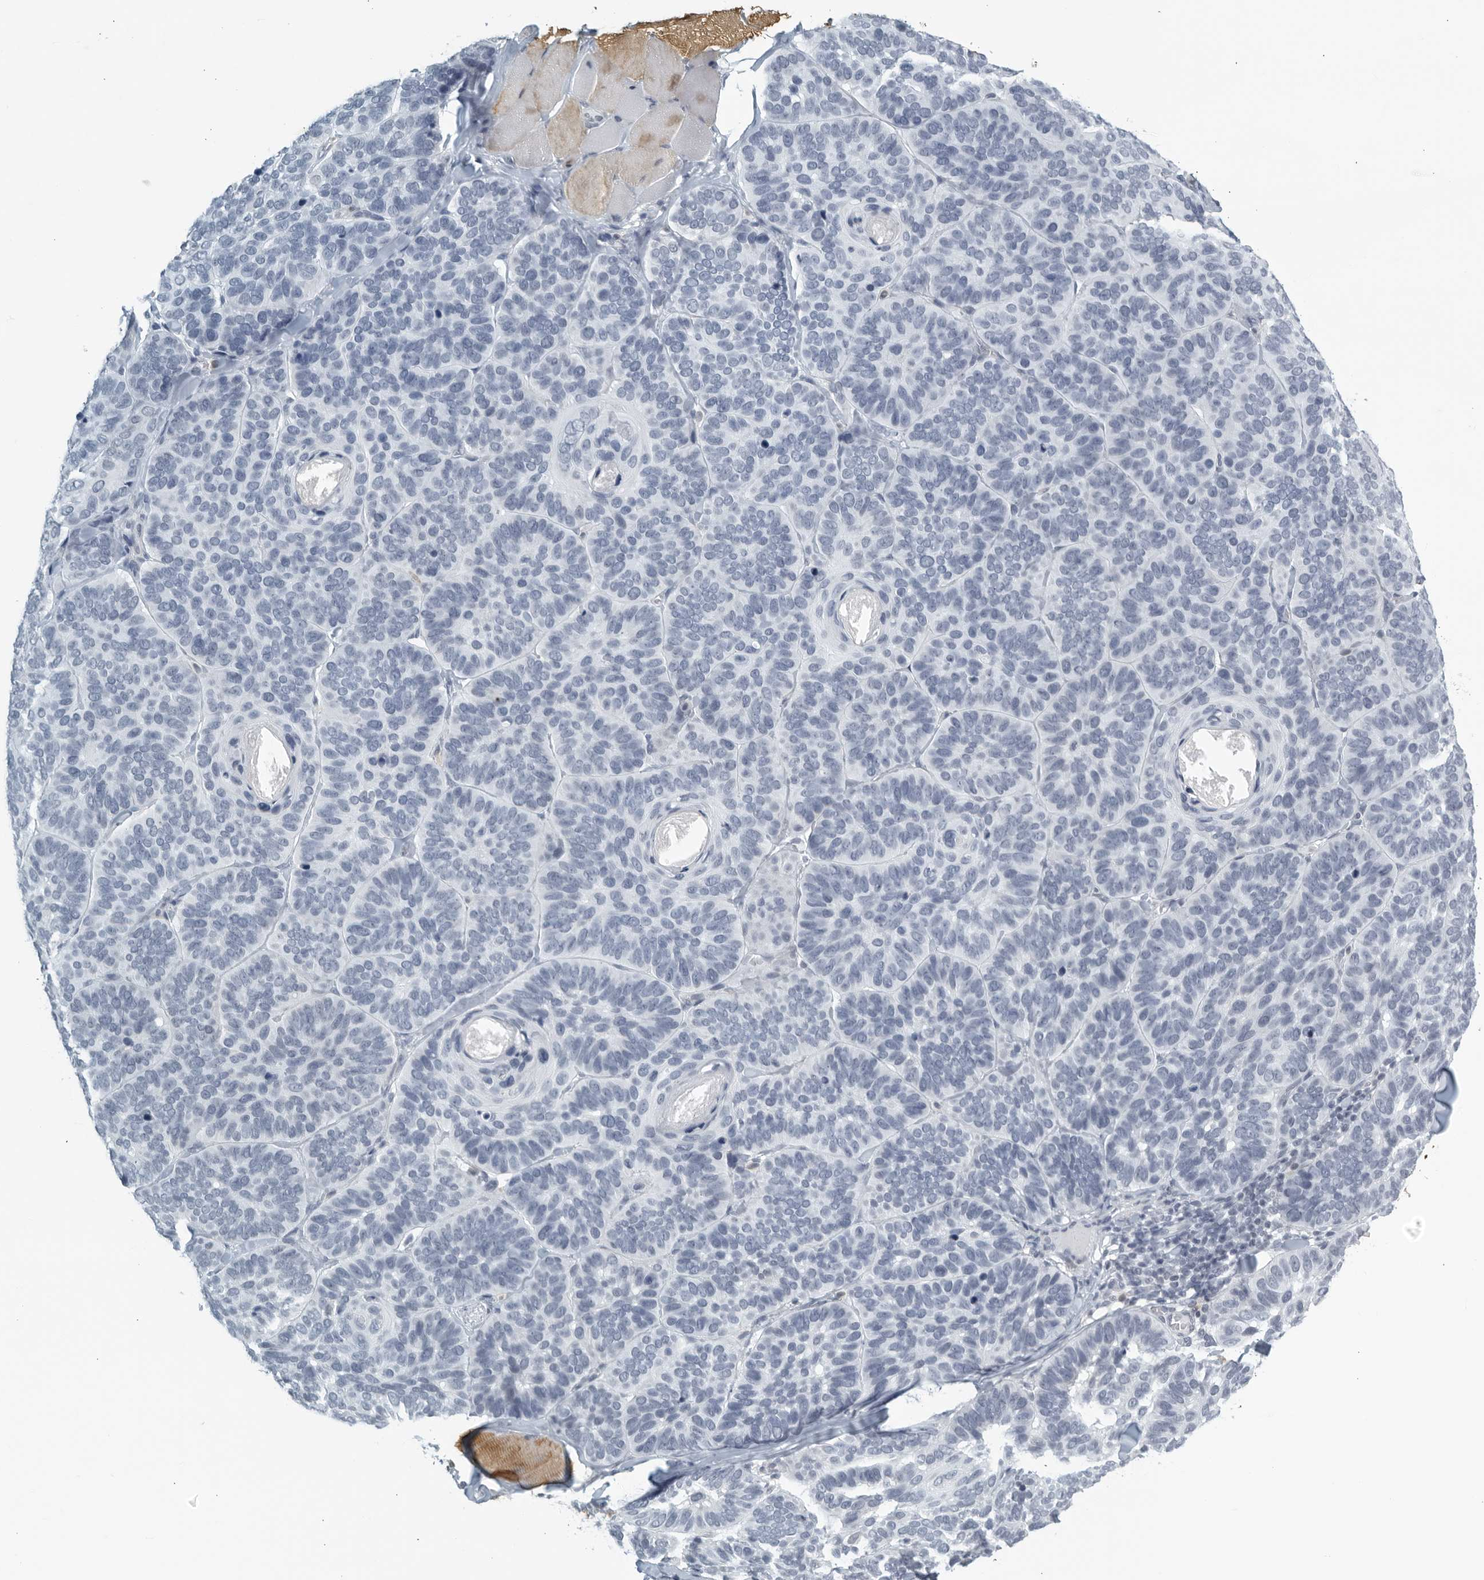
{"staining": {"intensity": "negative", "quantity": "none", "location": "none"}, "tissue": "skin cancer", "cell_type": "Tumor cells", "image_type": "cancer", "snomed": [{"axis": "morphology", "description": "Basal cell carcinoma"}, {"axis": "topography", "description": "Skin"}], "caption": "DAB immunohistochemical staining of skin basal cell carcinoma shows no significant expression in tumor cells.", "gene": "KLK7", "patient": {"sex": "male", "age": 62}}